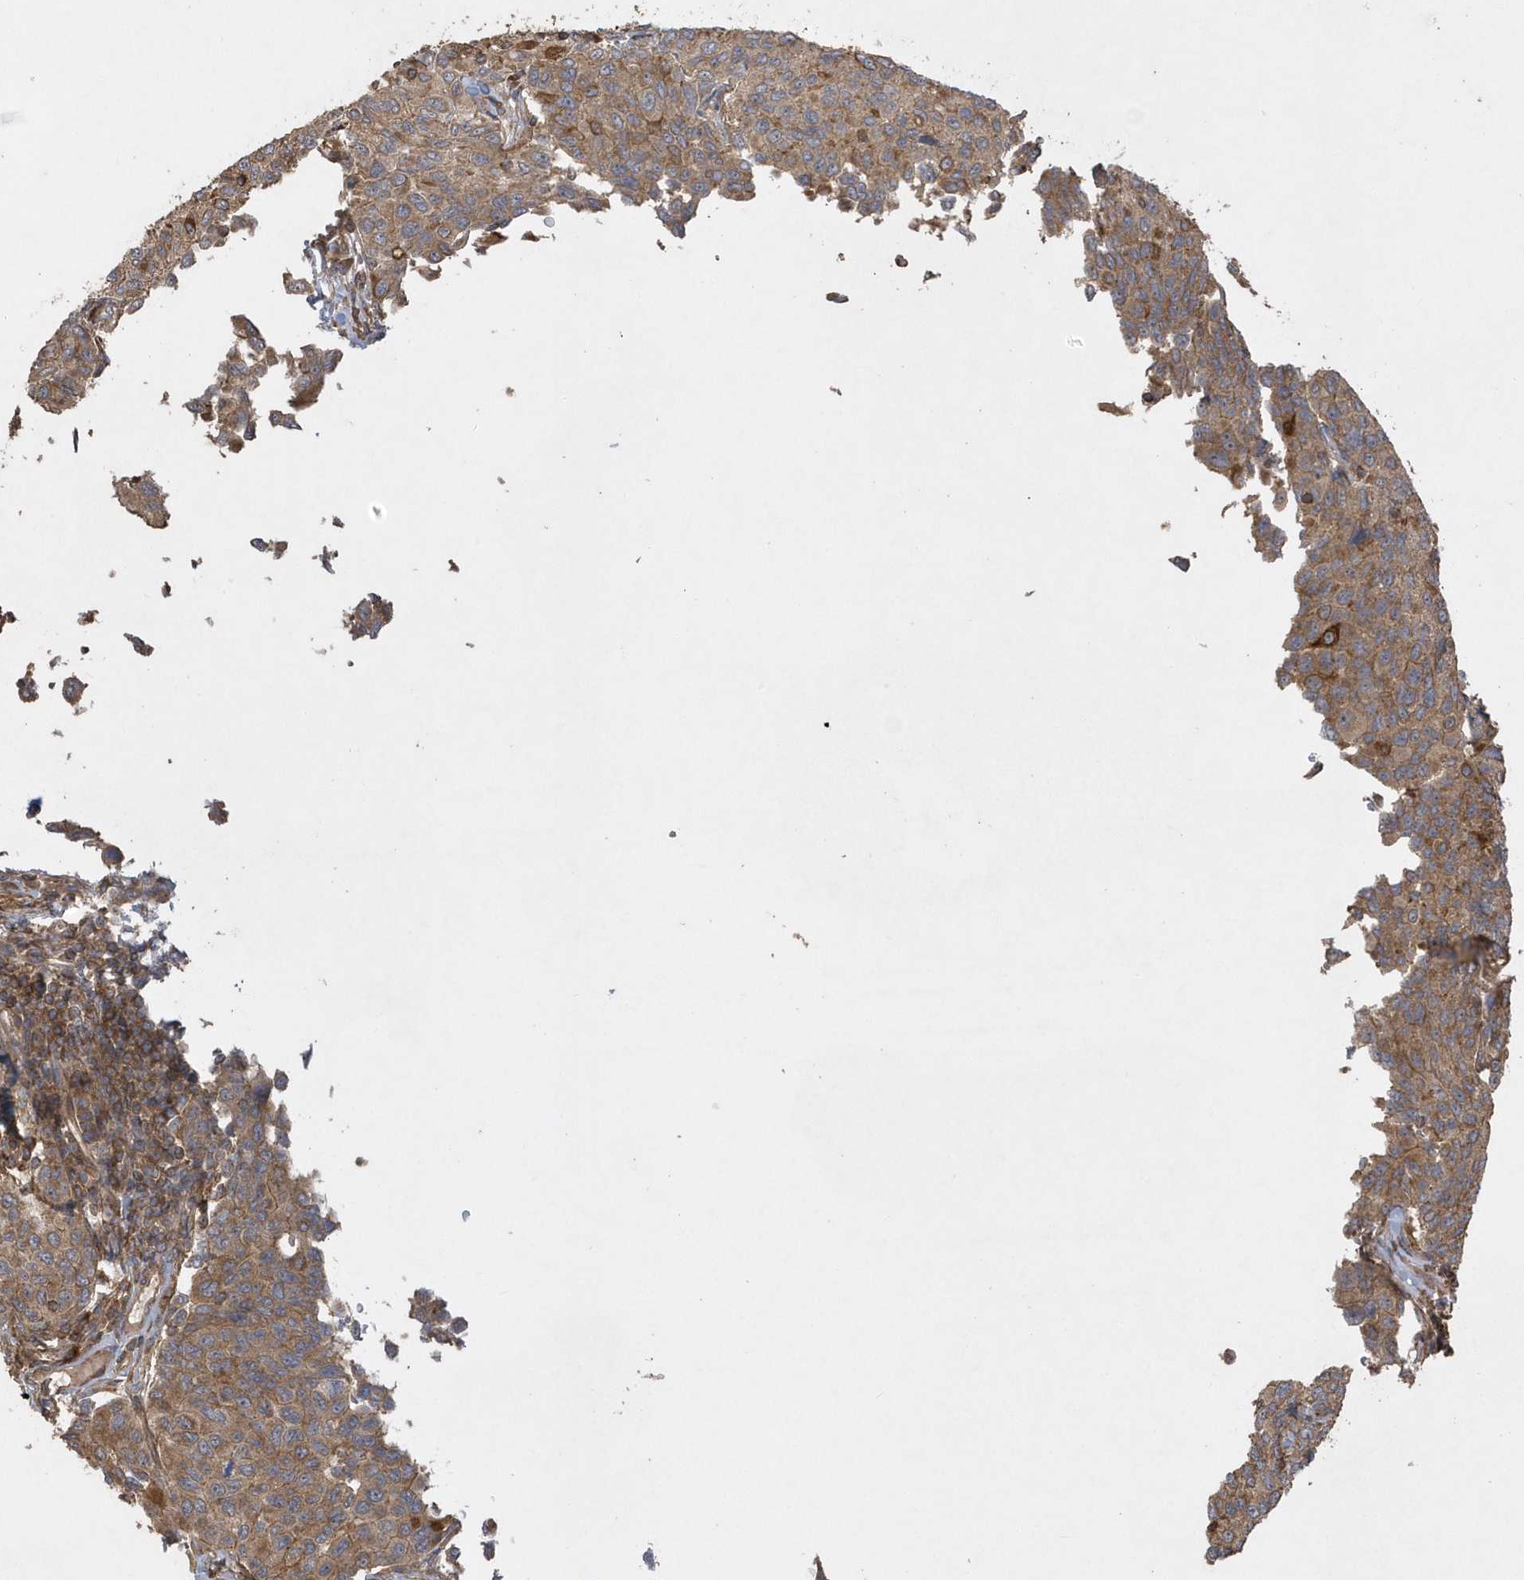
{"staining": {"intensity": "moderate", "quantity": ">75%", "location": "cytoplasmic/membranous"}, "tissue": "breast cancer", "cell_type": "Tumor cells", "image_type": "cancer", "snomed": [{"axis": "morphology", "description": "Duct carcinoma"}, {"axis": "topography", "description": "Breast"}], "caption": "Protein expression analysis of breast cancer (intraductal carcinoma) reveals moderate cytoplasmic/membranous staining in about >75% of tumor cells. (DAB = brown stain, brightfield microscopy at high magnification).", "gene": "SENP8", "patient": {"sex": "female", "age": 55}}